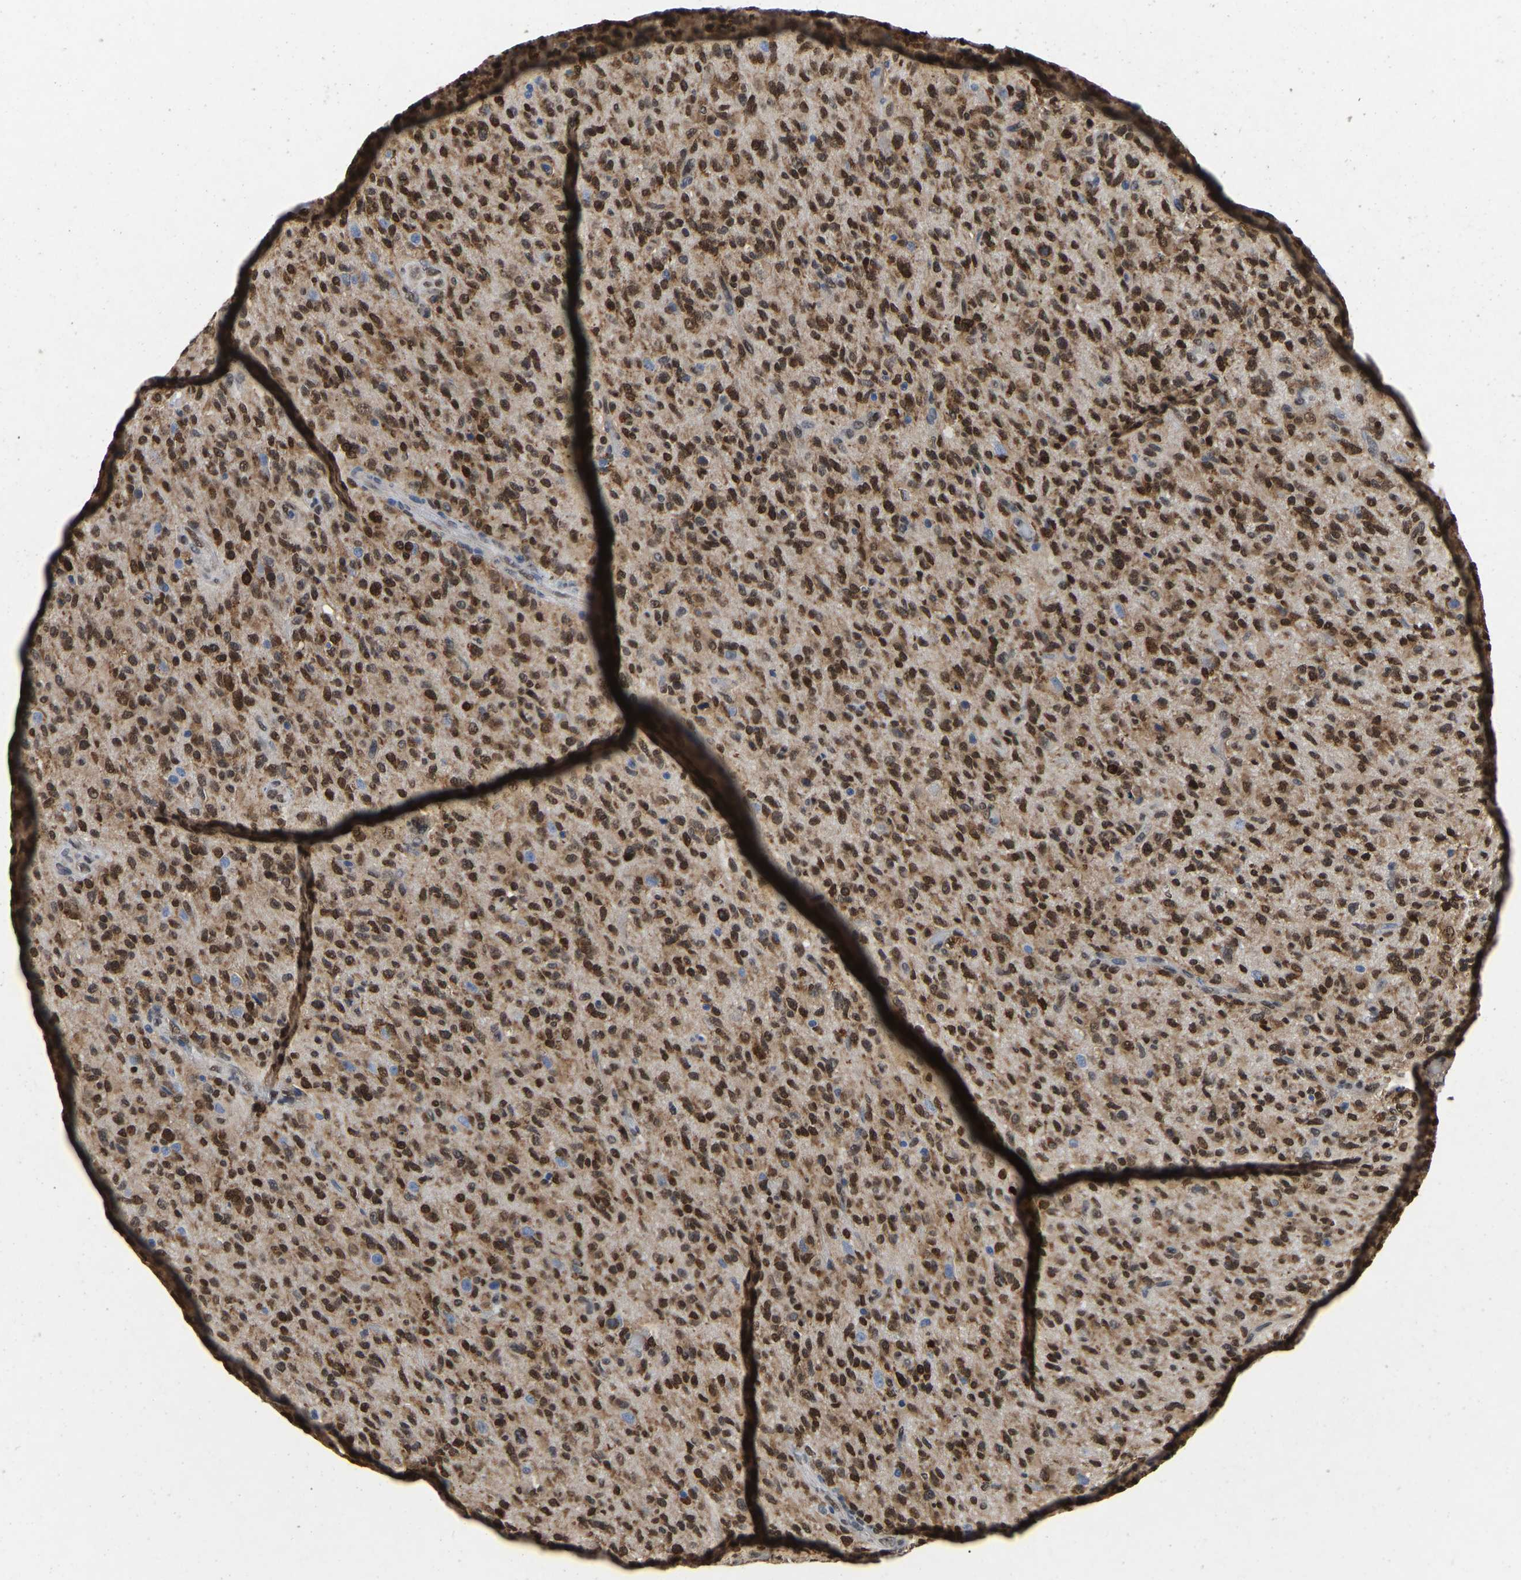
{"staining": {"intensity": "strong", "quantity": ">75%", "location": "nuclear"}, "tissue": "glioma", "cell_type": "Tumor cells", "image_type": "cancer", "snomed": [{"axis": "morphology", "description": "Glioma, malignant, High grade"}, {"axis": "topography", "description": "Brain"}], "caption": "Protein staining exhibits strong nuclear expression in approximately >75% of tumor cells in malignant glioma (high-grade).", "gene": "QKI", "patient": {"sex": "male", "age": 71}}